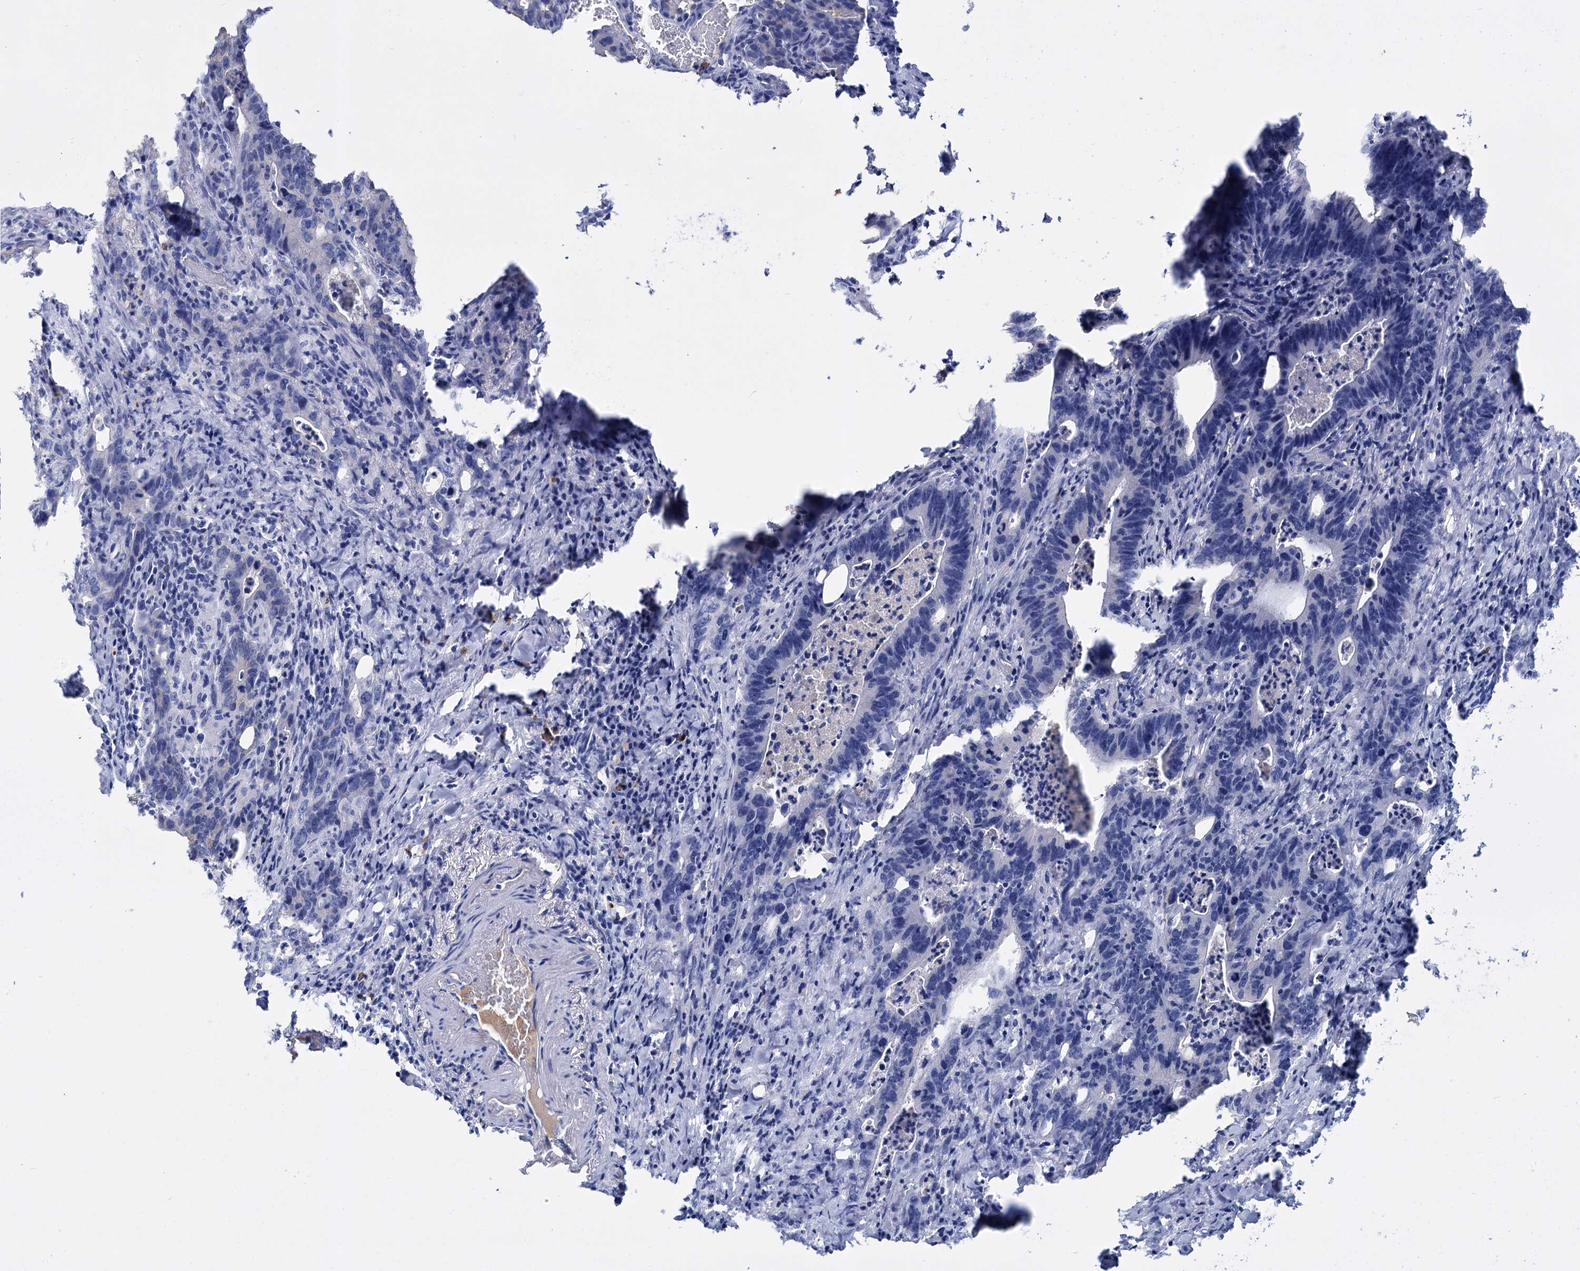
{"staining": {"intensity": "negative", "quantity": "none", "location": "none"}, "tissue": "colorectal cancer", "cell_type": "Tumor cells", "image_type": "cancer", "snomed": [{"axis": "morphology", "description": "Adenocarcinoma, NOS"}, {"axis": "topography", "description": "Colon"}], "caption": "An IHC photomicrograph of colorectal cancer is shown. There is no staining in tumor cells of colorectal cancer.", "gene": "FBXW12", "patient": {"sex": "female", "age": 75}}